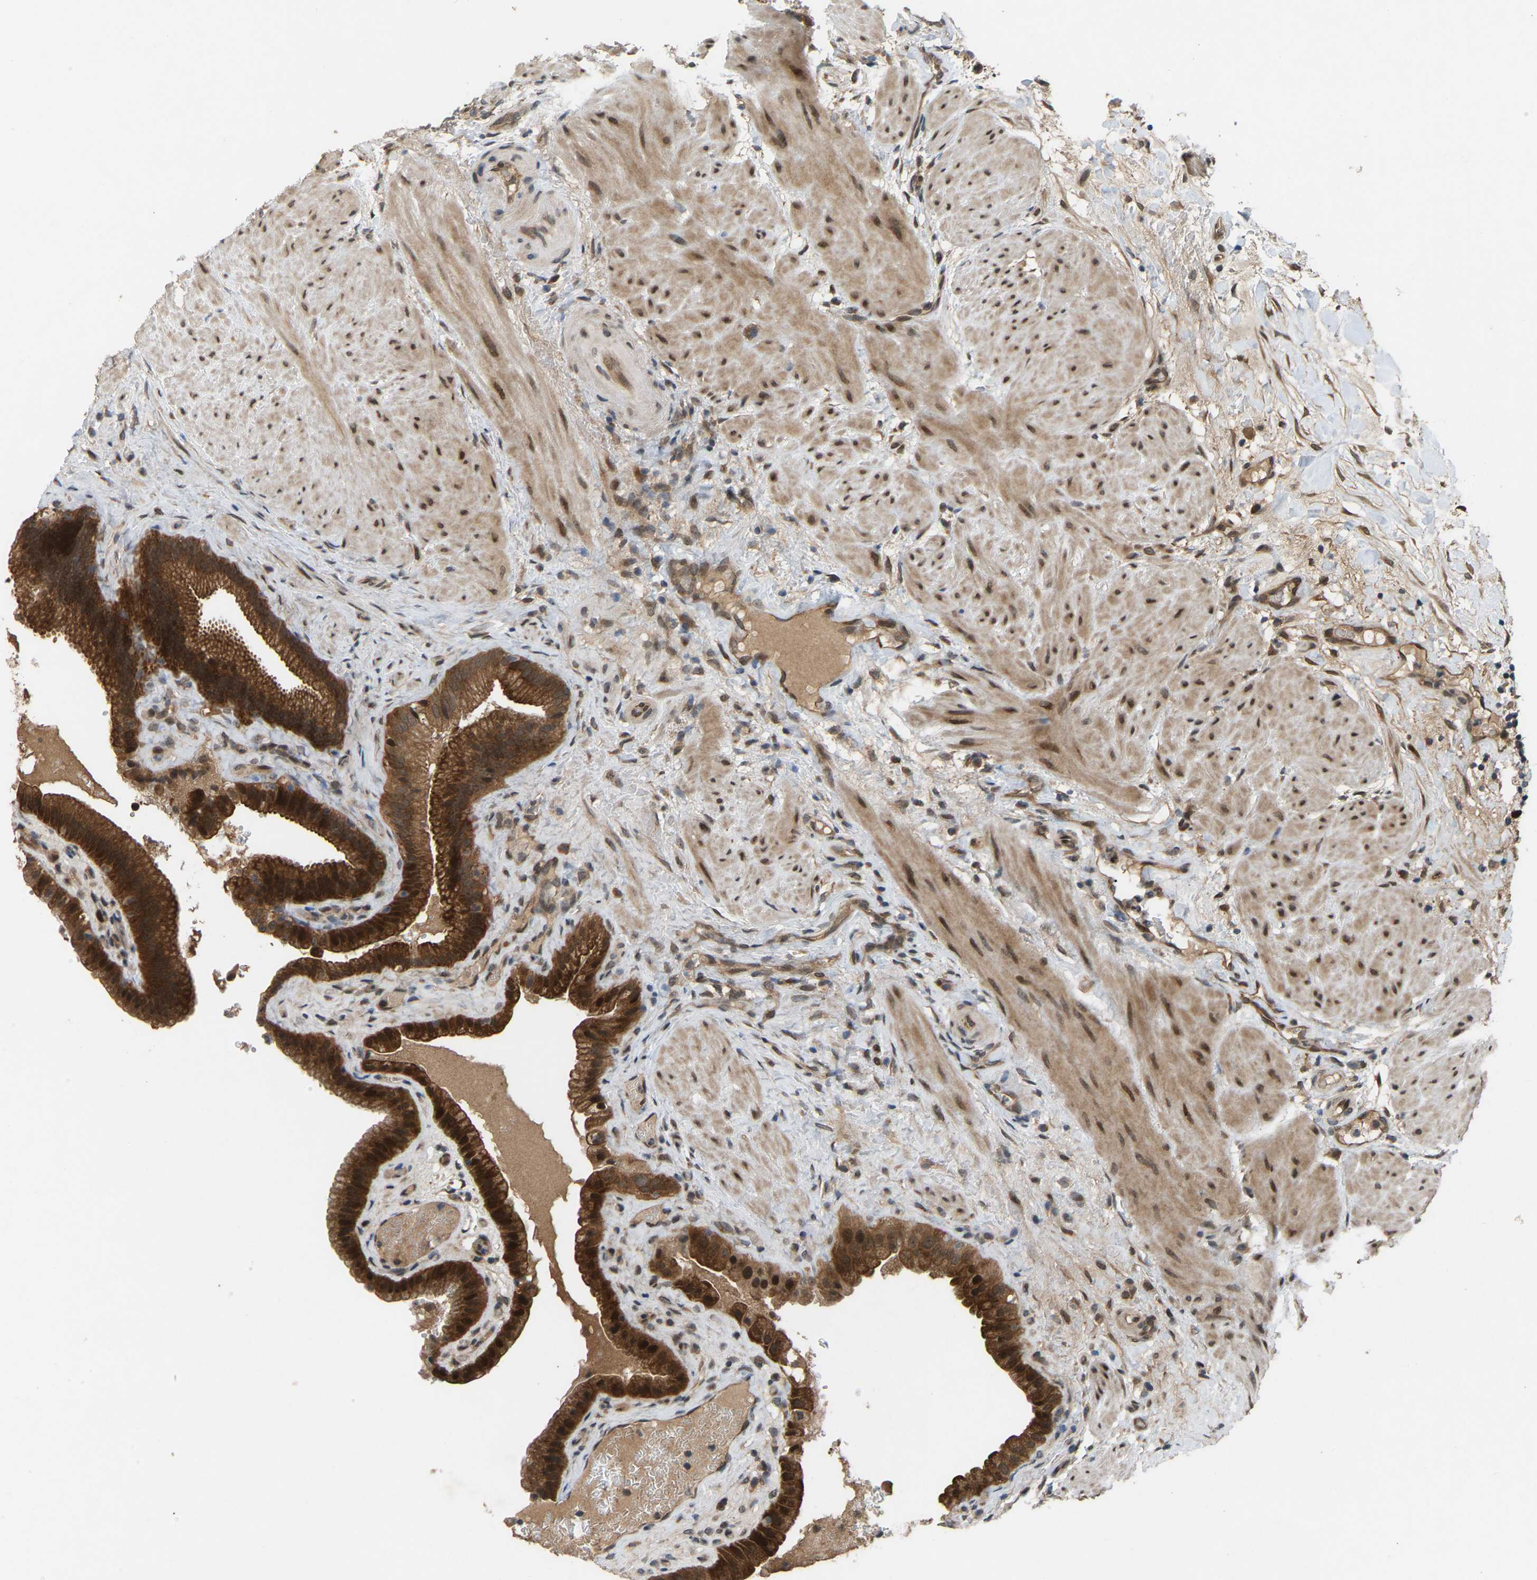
{"staining": {"intensity": "strong", "quantity": ">75%", "location": "cytoplasmic/membranous,nuclear"}, "tissue": "gallbladder", "cell_type": "Glandular cells", "image_type": "normal", "snomed": [{"axis": "morphology", "description": "Normal tissue, NOS"}, {"axis": "topography", "description": "Gallbladder"}], "caption": "The immunohistochemical stain shows strong cytoplasmic/membranous,nuclear expression in glandular cells of benign gallbladder. Ihc stains the protein in brown and the nuclei are stained blue.", "gene": "CROT", "patient": {"sex": "male", "age": 49}}